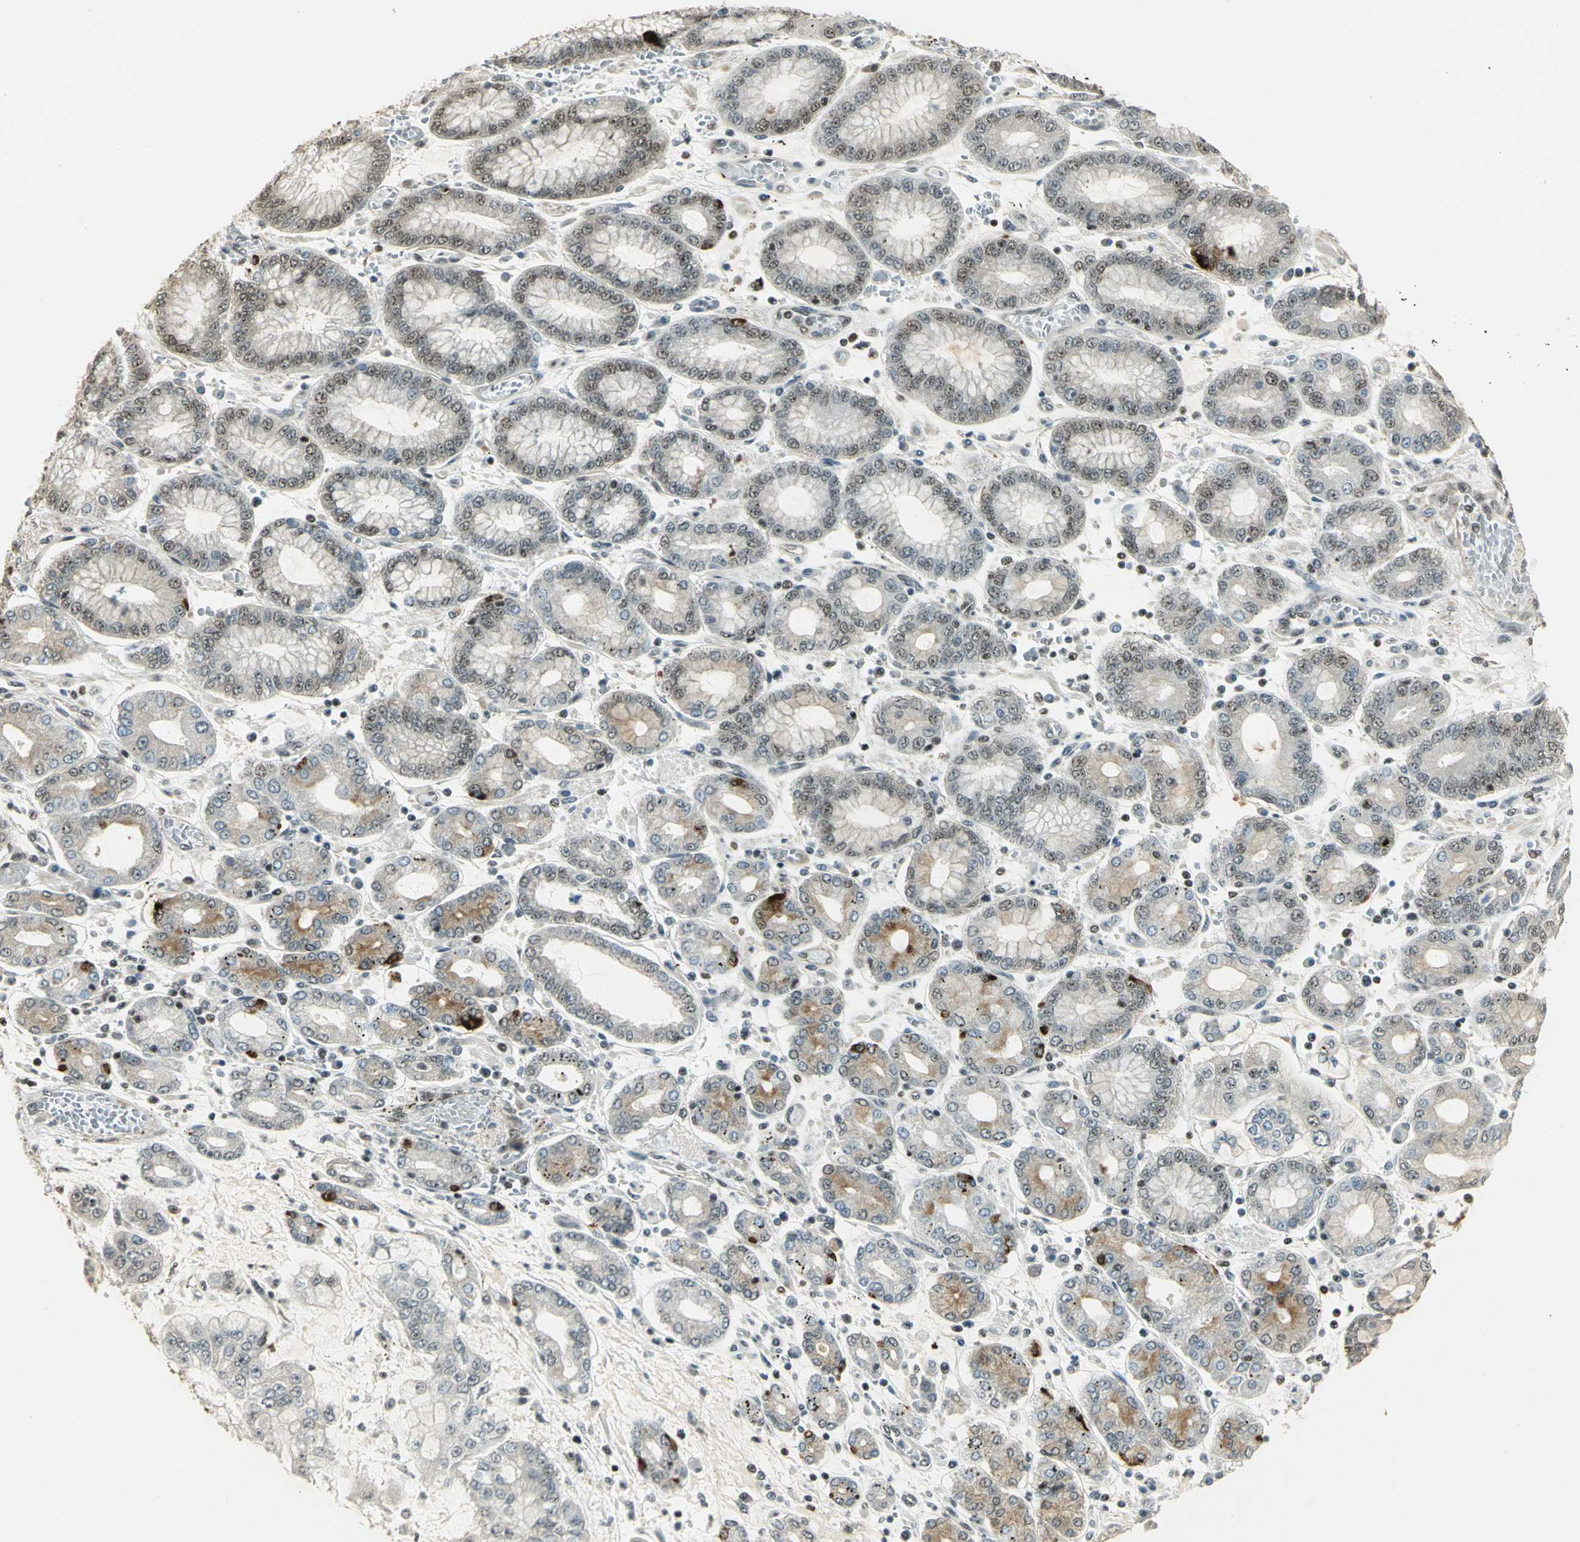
{"staining": {"intensity": "weak", "quantity": "25%-75%", "location": "nuclear"}, "tissue": "stomach cancer", "cell_type": "Tumor cells", "image_type": "cancer", "snomed": [{"axis": "morphology", "description": "Normal tissue, NOS"}, {"axis": "morphology", "description": "Adenocarcinoma, NOS"}, {"axis": "topography", "description": "Stomach, upper"}, {"axis": "topography", "description": "Stomach"}], "caption": "Immunohistochemistry (DAB) staining of stomach adenocarcinoma exhibits weak nuclear protein expression in about 25%-75% of tumor cells. The staining is performed using DAB (3,3'-diaminobenzidine) brown chromogen to label protein expression. The nuclei are counter-stained blue using hematoxylin.", "gene": "ELF1", "patient": {"sex": "male", "age": 76}}